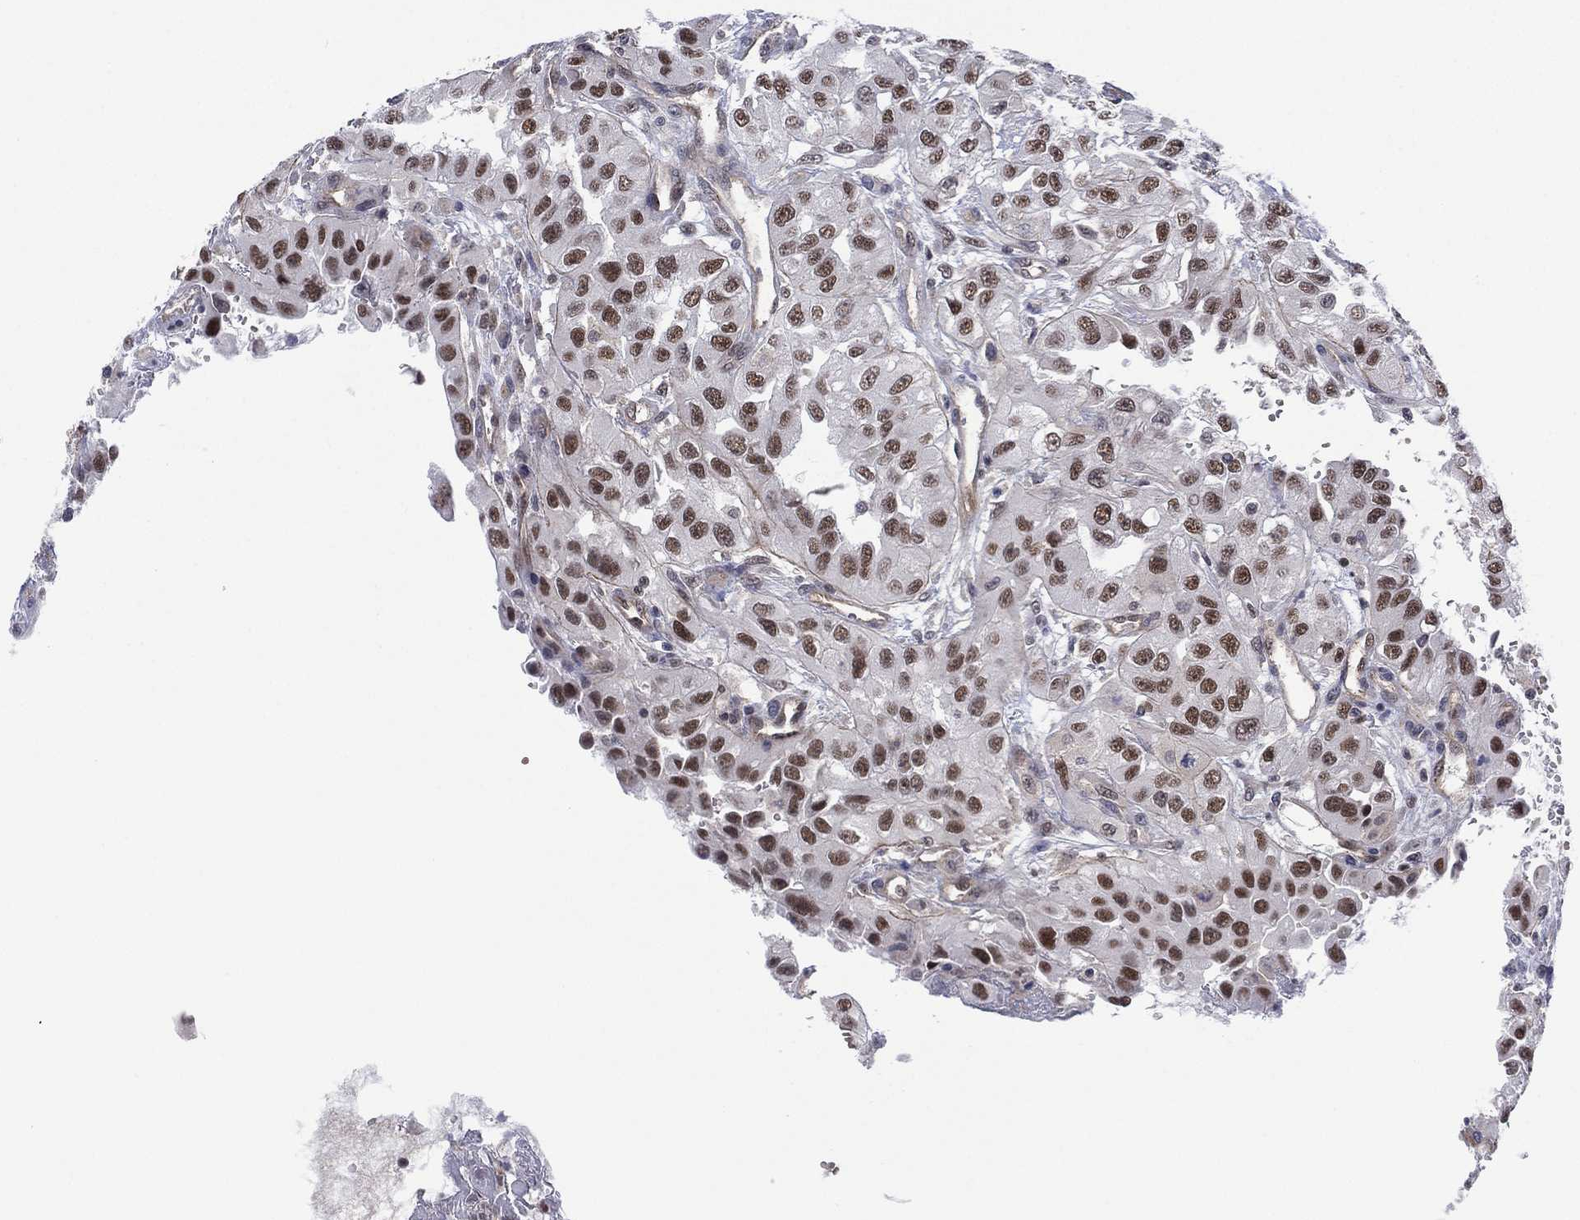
{"staining": {"intensity": "strong", "quantity": "25%-75%", "location": "nuclear"}, "tissue": "renal cancer", "cell_type": "Tumor cells", "image_type": "cancer", "snomed": [{"axis": "morphology", "description": "Adenocarcinoma, NOS"}, {"axis": "topography", "description": "Kidney"}], "caption": "The photomicrograph displays a brown stain indicating the presence of a protein in the nuclear of tumor cells in renal adenocarcinoma. The protein of interest is shown in brown color, while the nuclei are stained blue.", "gene": "GSE1", "patient": {"sex": "male", "age": 64}}